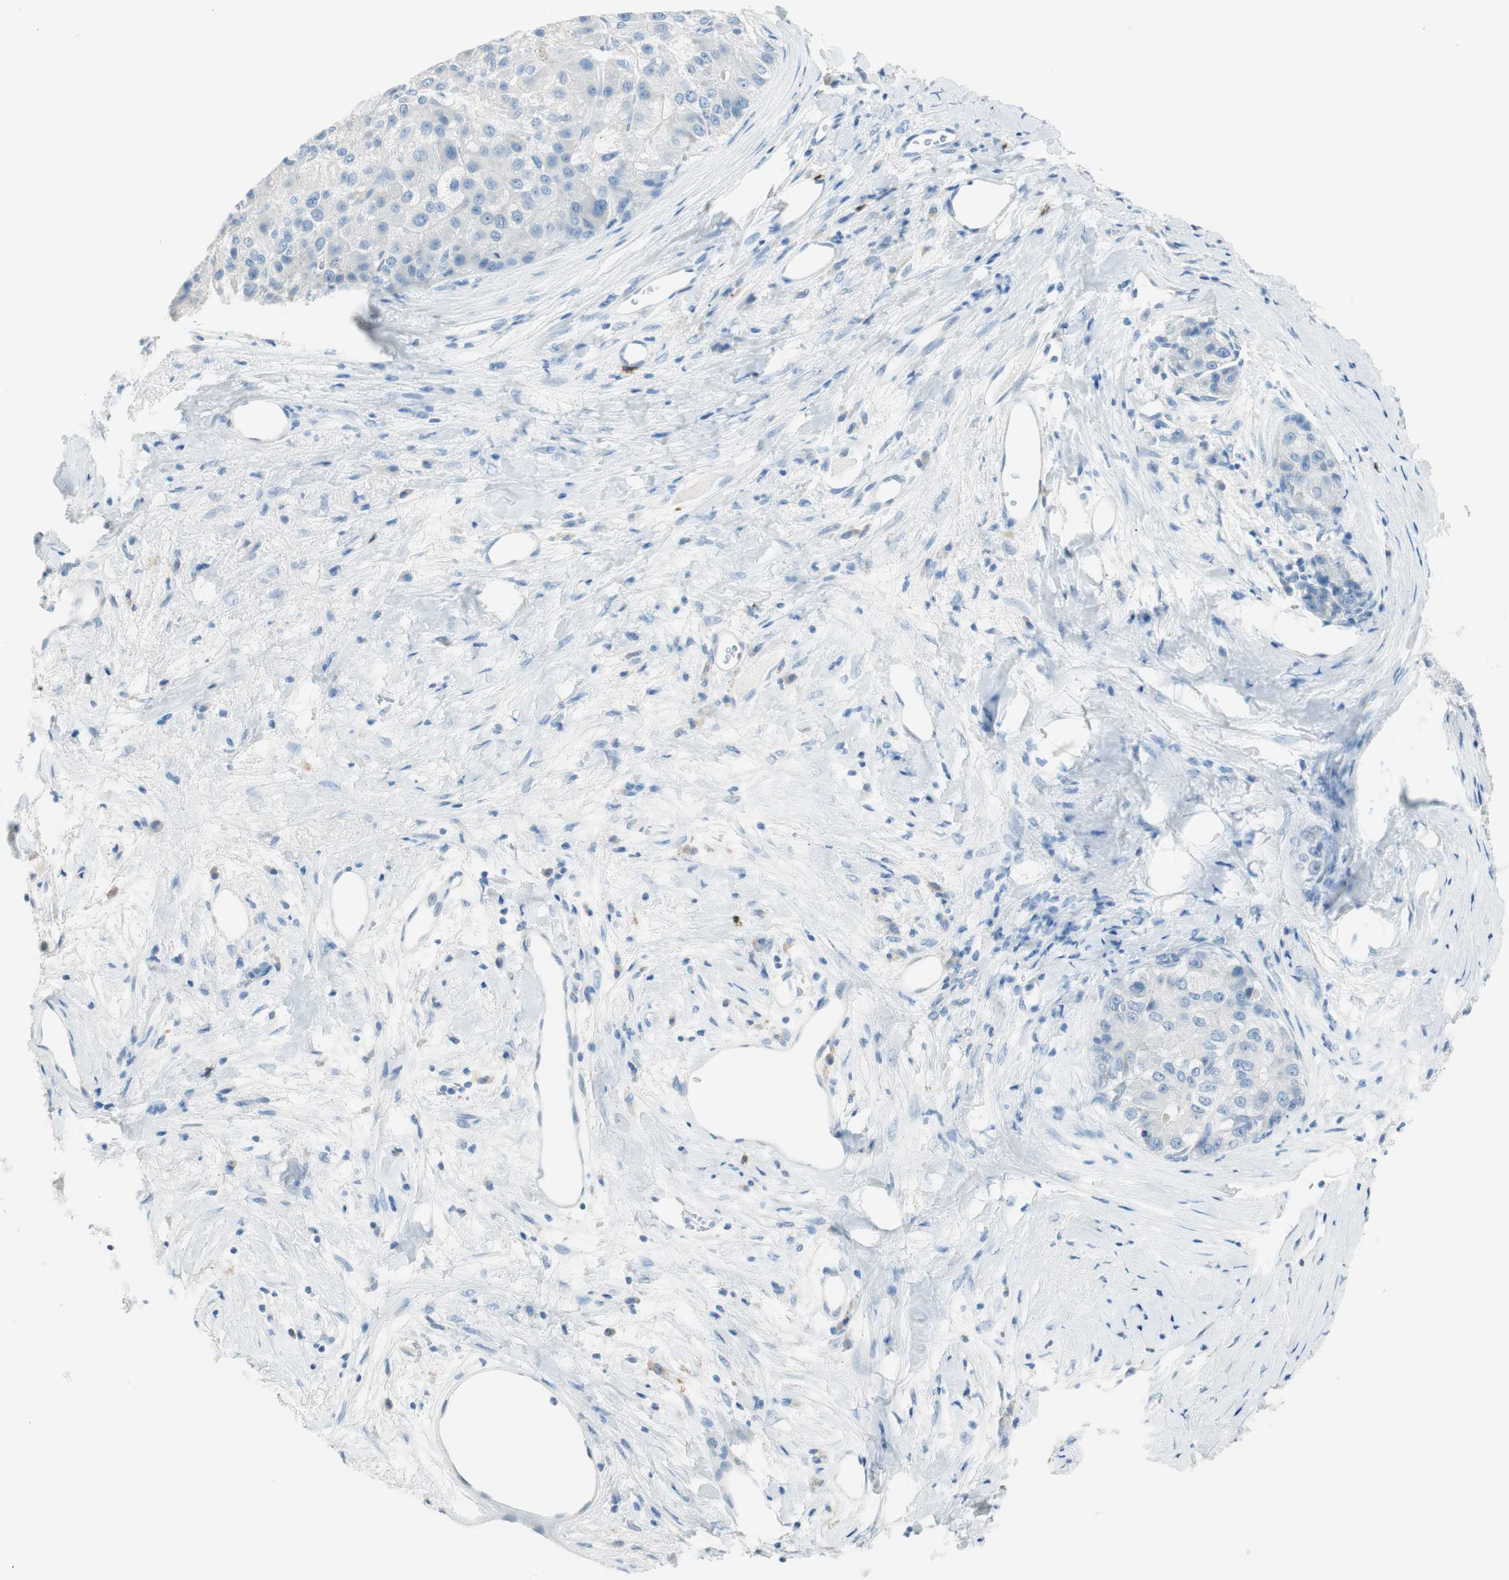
{"staining": {"intensity": "negative", "quantity": "none", "location": "none"}, "tissue": "liver cancer", "cell_type": "Tumor cells", "image_type": "cancer", "snomed": [{"axis": "morphology", "description": "Carcinoma, Hepatocellular, NOS"}, {"axis": "topography", "description": "Liver"}], "caption": "This is an IHC micrograph of human liver cancer (hepatocellular carcinoma). There is no positivity in tumor cells.", "gene": "TNFRSF13C", "patient": {"sex": "male", "age": 80}}